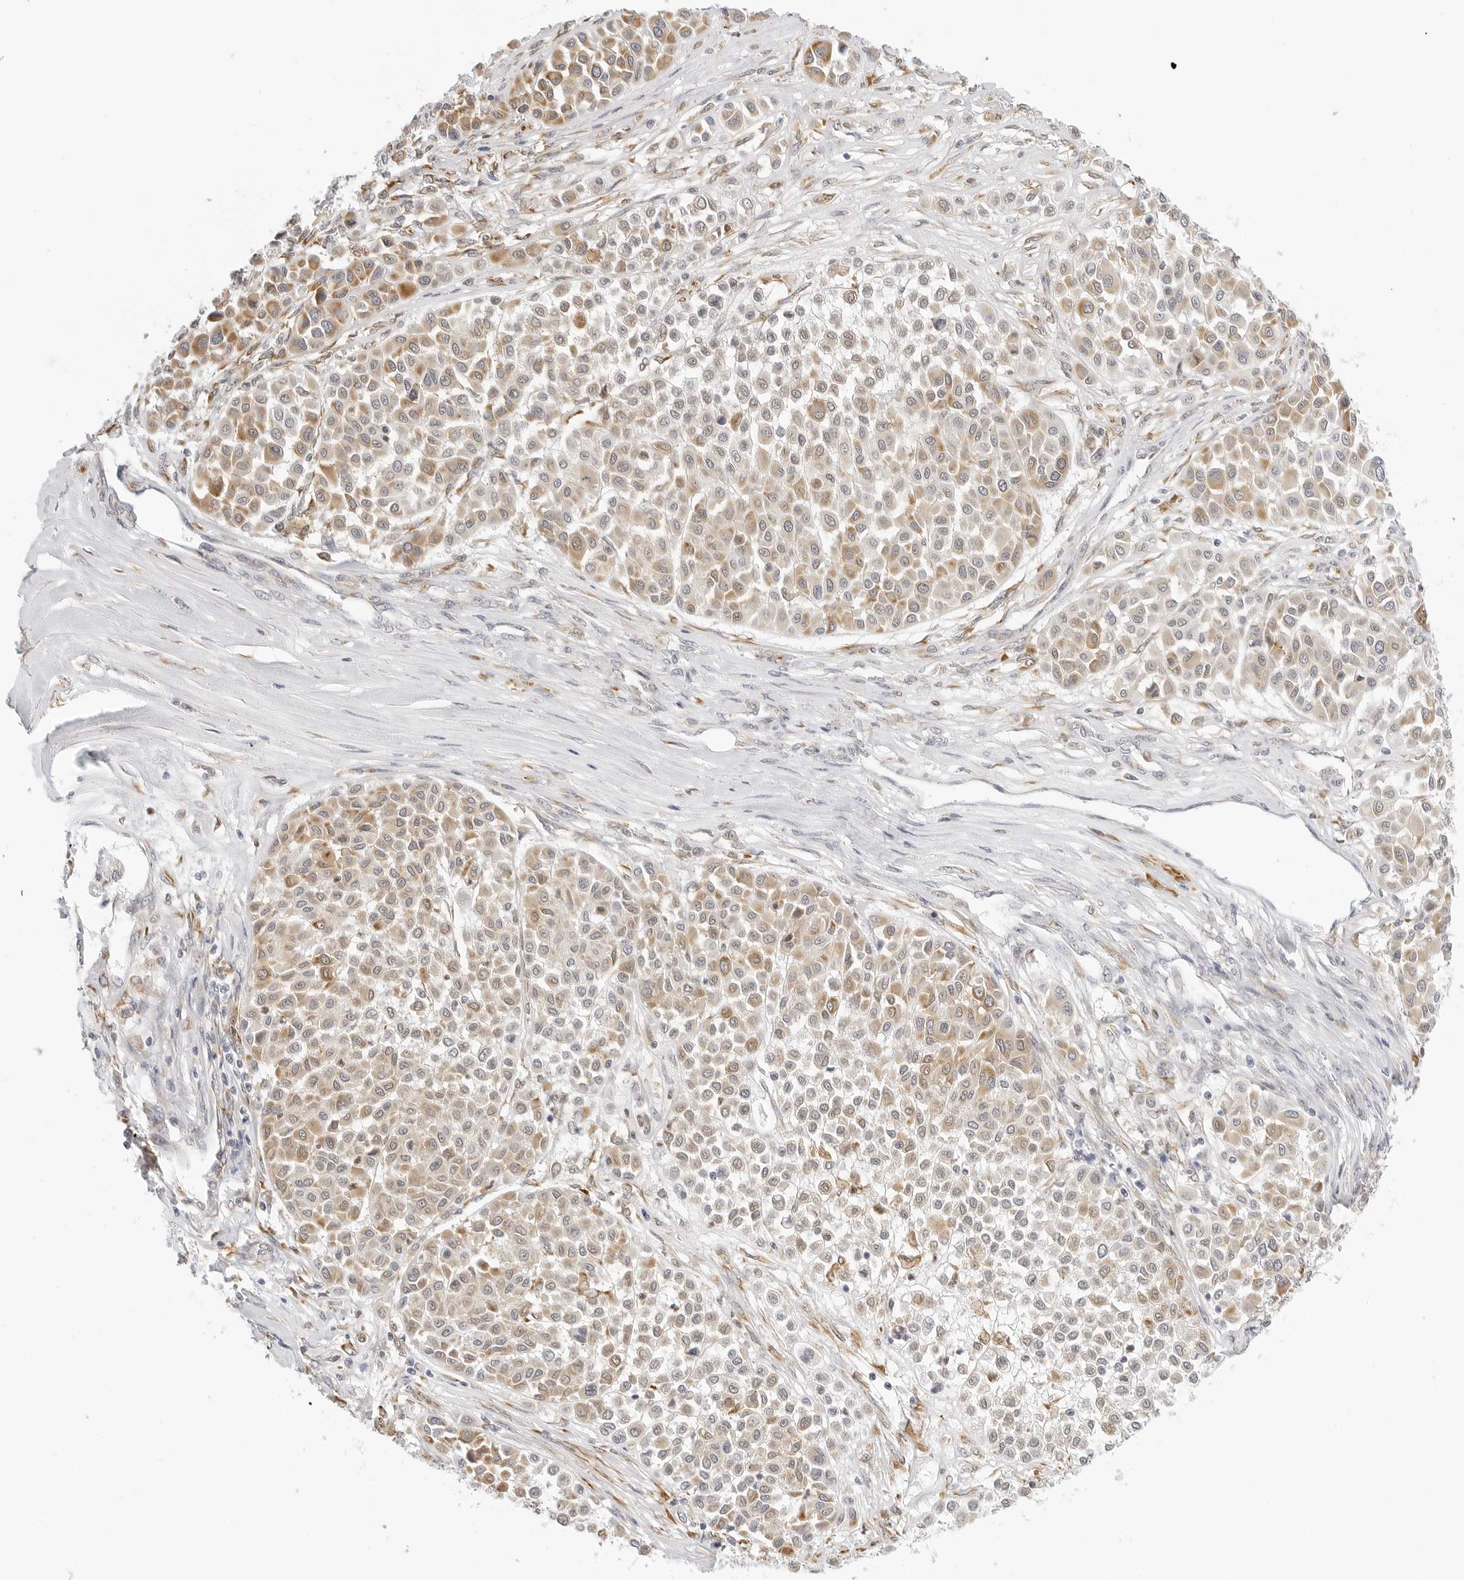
{"staining": {"intensity": "moderate", "quantity": ">75%", "location": "cytoplasmic/membranous"}, "tissue": "melanoma", "cell_type": "Tumor cells", "image_type": "cancer", "snomed": [{"axis": "morphology", "description": "Malignant melanoma, Metastatic site"}, {"axis": "topography", "description": "Soft tissue"}], "caption": "Immunohistochemistry (IHC) photomicrograph of neoplastic tissue: melanoma stained using immunohistochemistry (IHC) reveals medium levels of moderate protein expression localized specifically in the cytoplasmic/membranous of tumor cells, appearing as a cytoplasmic/membranous brown color.", "gene": "THEM4", "patient": {"sex": "male", "age": 41}}